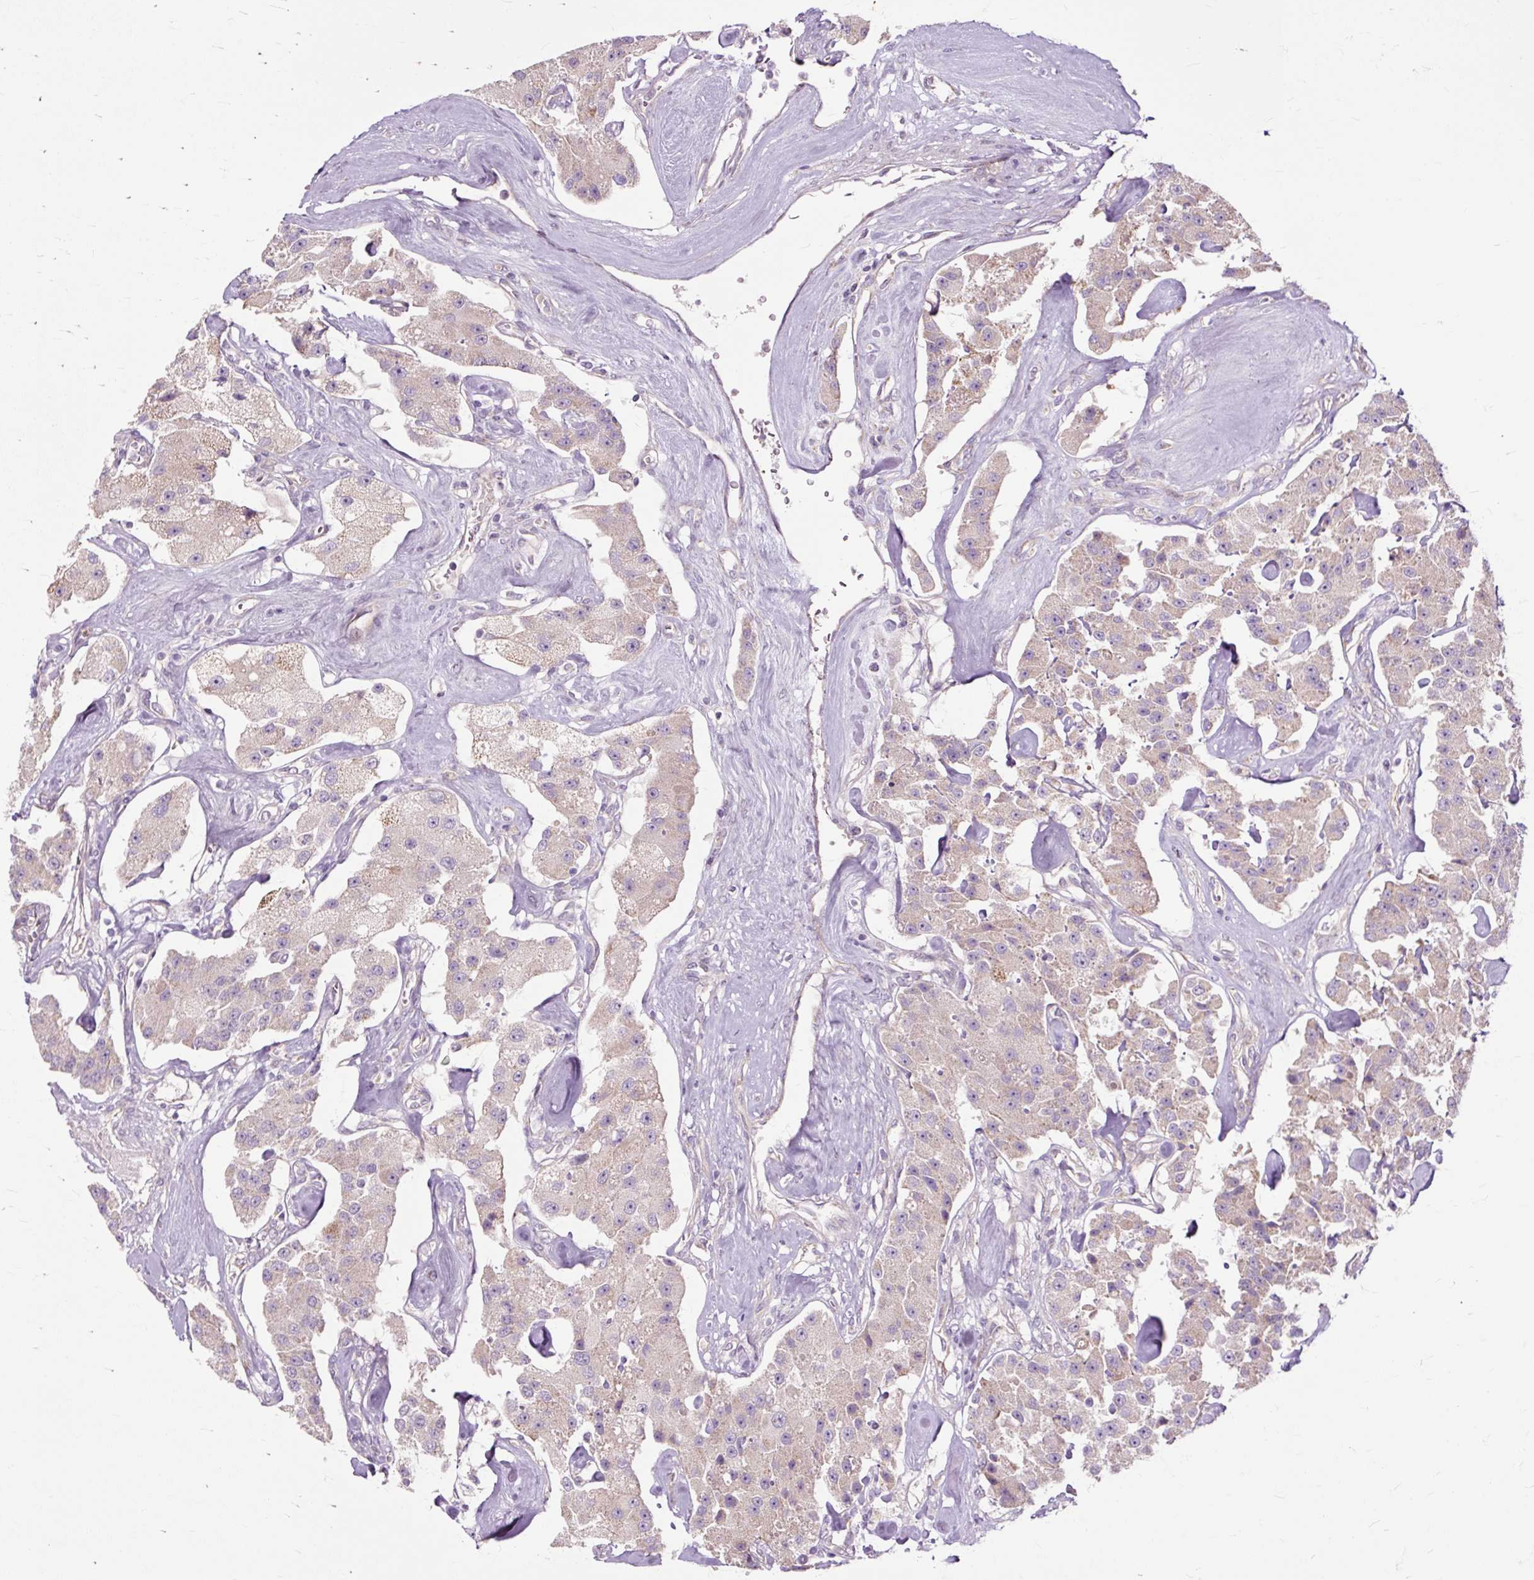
{"staining": {"intensity": "weak", "quantity": "25%-75%", "location": "cytoplasmic/membranous"}, "tissue": "carcinoid", "cell_type": "Tumor cells", "image_type": "cancer", "snomed": [{"axis": "morphology", "description": "Carcinoid, malignant, NOS"}, {"axis": "topography", "description": "Pancreas"}], "caption": "There is low levels of weak cytoplasmic/membranous expression in tumor cells of malignant carcinoid, as demonstrated by immunohistochemical staining (brown color).", "gene": "PDZD2", "patient": {"sex": "male", "age": 41}}